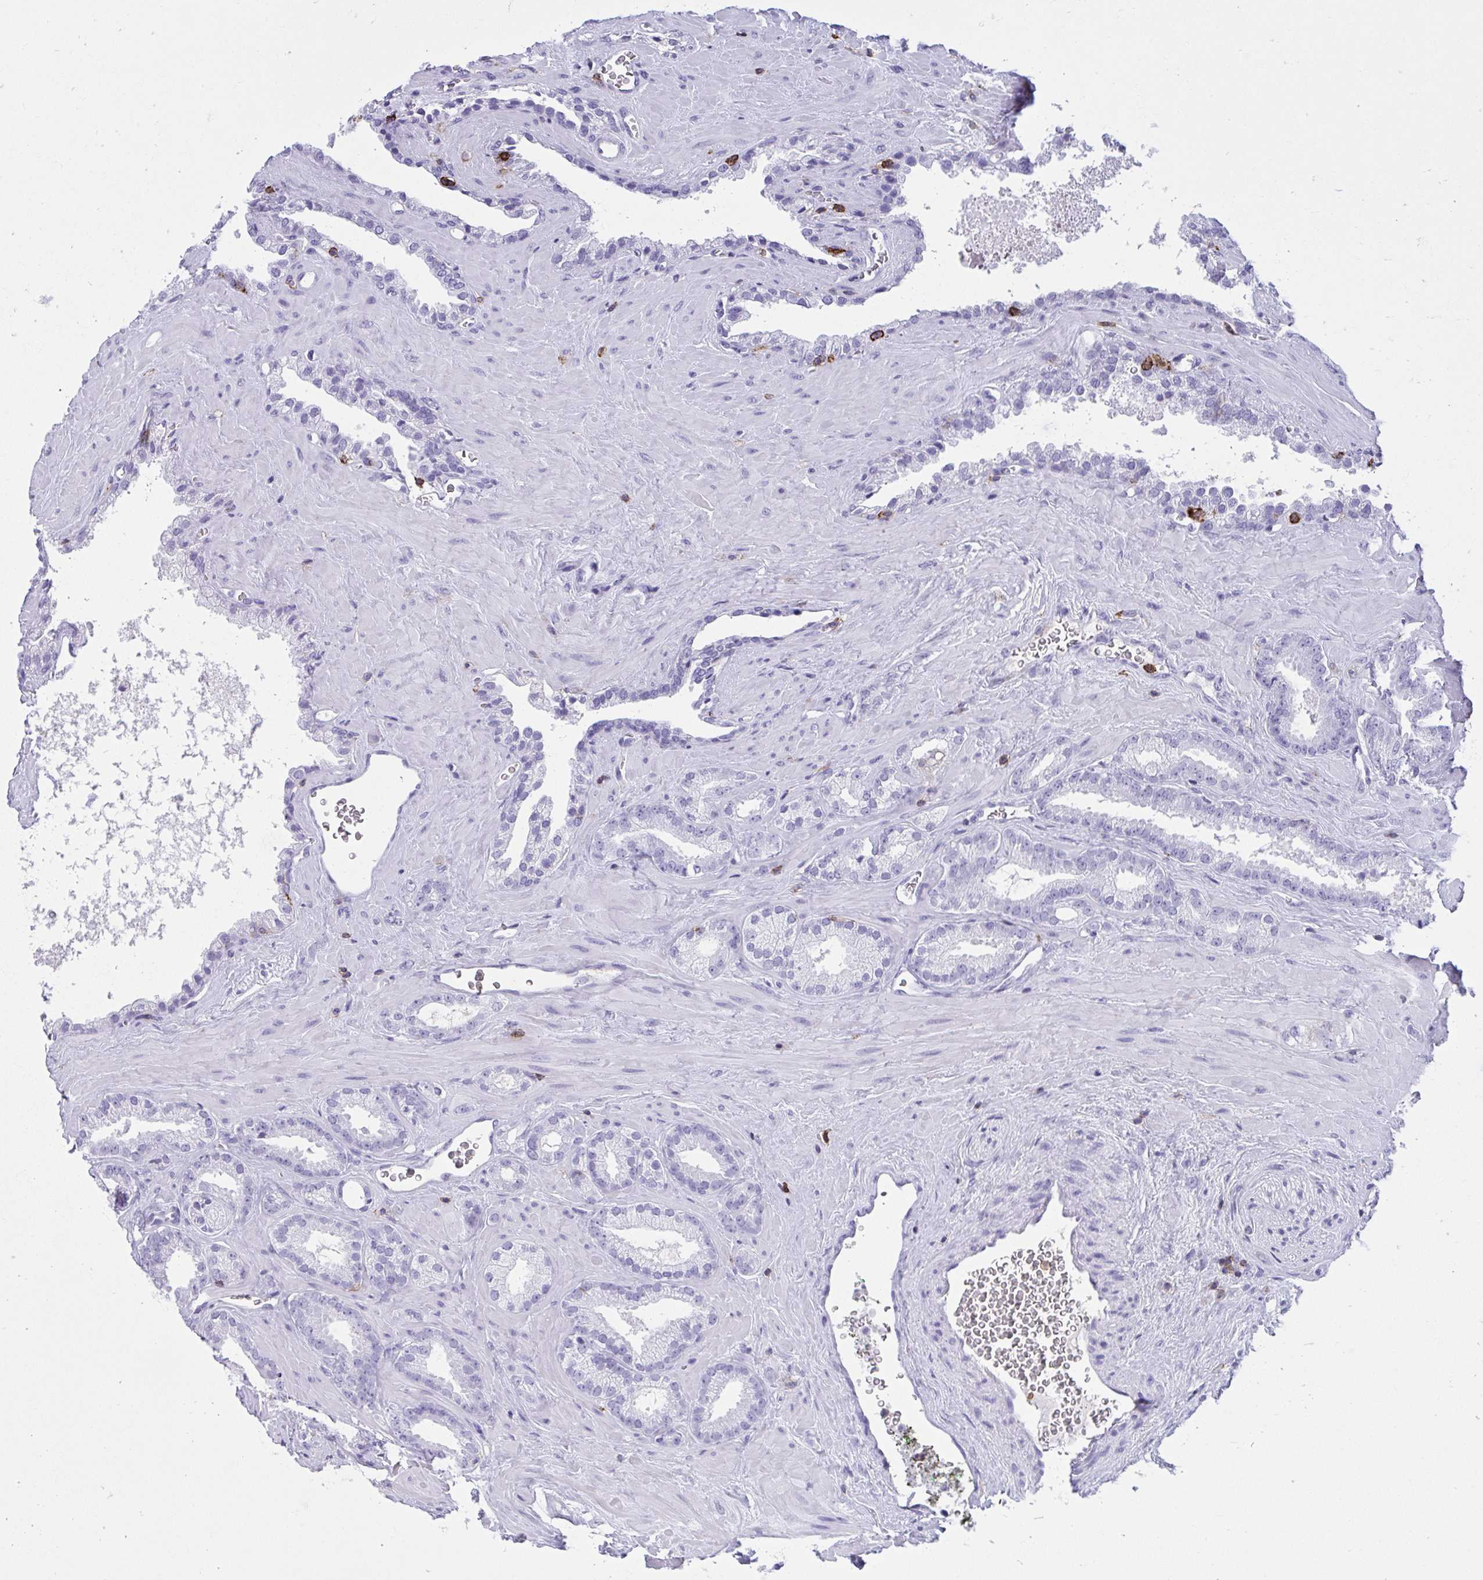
{"staining": {"intensity": "negative", "quantity": "none", "location": "none"}, "tissue": "prostate cancer", "cell_type": "Tumor cells", "image_type": "cancer", "snomed": [{"axis": "morphology", "description": "Adenocarcinoma, Low grade"}, {"axis": "topography", "description": "Prostate"}], "caption": "Tumor cells are negative for protein expression in human prostate cancer (low-grade adenocarcinoma).", "gene": "SPN", "patient": {"sex": "male", "age": 62}}